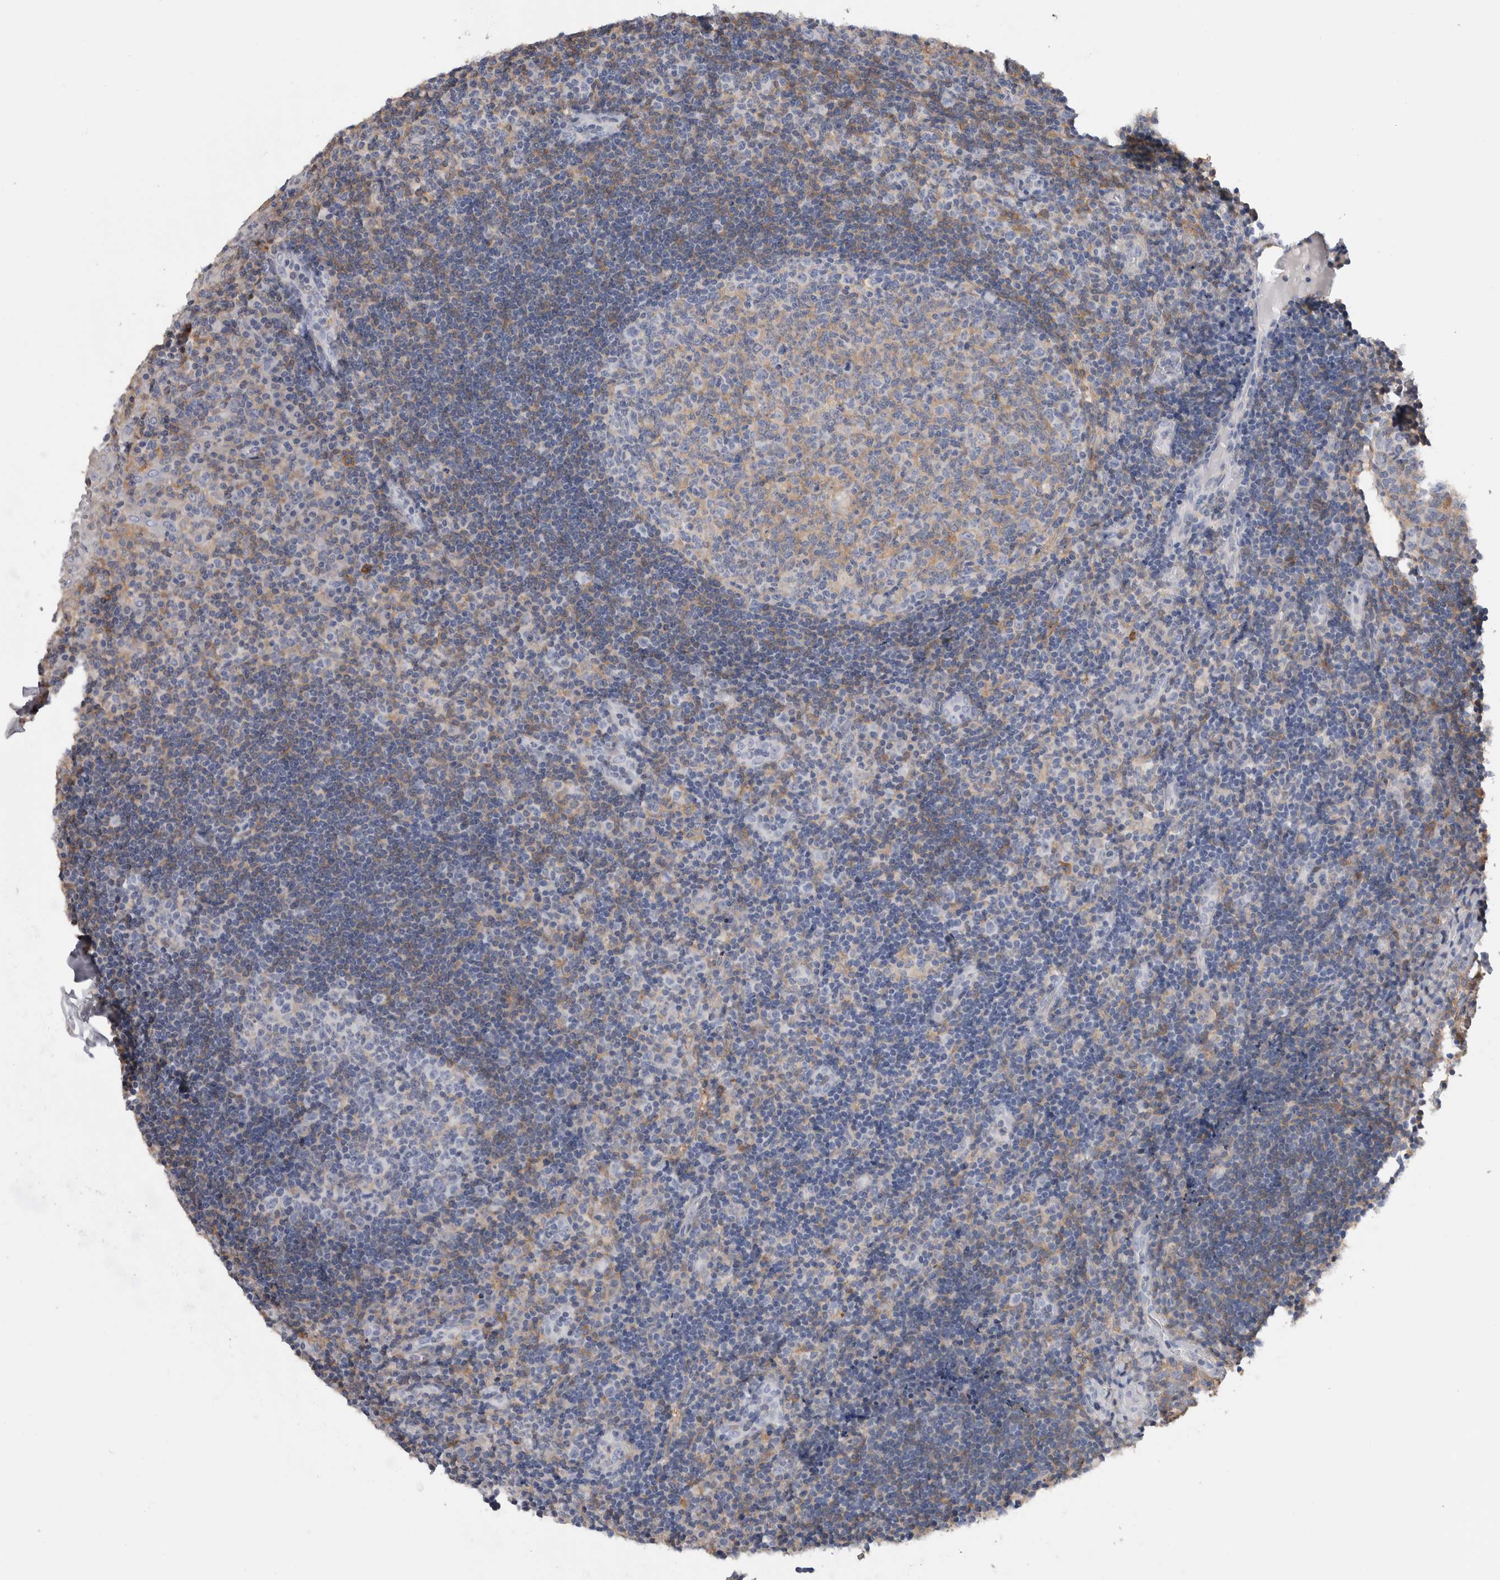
{"staining": {"intensity": "weak", "quantity": "<25%", "location": "cytoplasmic/membranous"}, "tissue": "tonsil", "cell_type": "Germinal center cells", "image_type": "normal", "snomed": [{"axis": "morphology", "description": "Normal tissue, NOS"}, {"axis": "topography", "description": "Tonsil"}], "caption": "Micrograph shows no significant protein staining in germinal center cells of unremarkable tonsil. (Immunohistochemistry, brightfield microscopy, high magnification).", "gene": "SCRN1", "patient": {"sex": "female", "age": 40}}